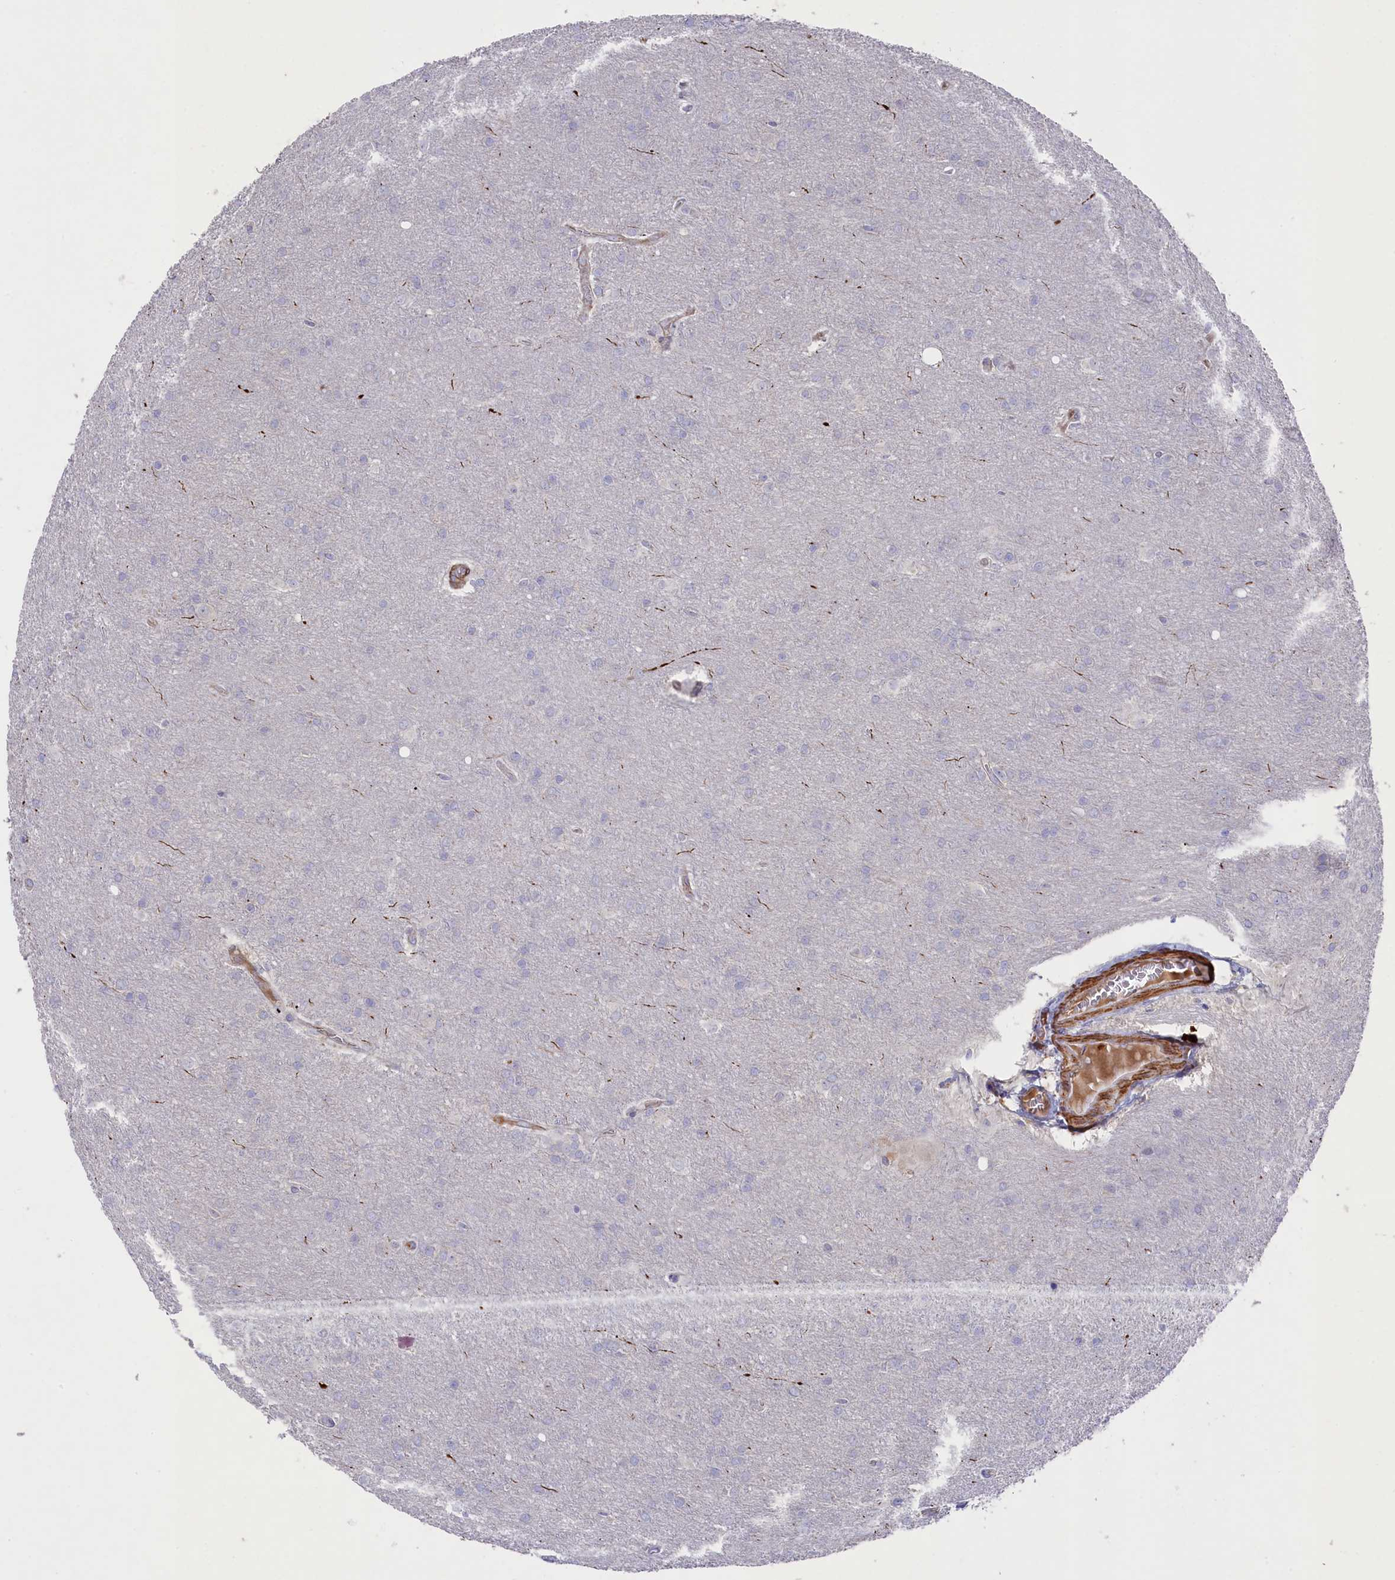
{"staining": {"intensity": "negative", "quantity": "none", "location": "none"}, "tissue": "glioma", "cell_type": "Tumor cells", "image_type": "cancer", "snomed": [{"axis": "morphology", "description": "Glioma, malignant, Low grade"}, {"axis": "topography", "description": "Brain"}], "caption": "IHC of glioma shows no positivity in tumor cells. Nuclei are stained in blue.", "gene": "RAPSN", "patient": {"sex": "female", "age": 32}}